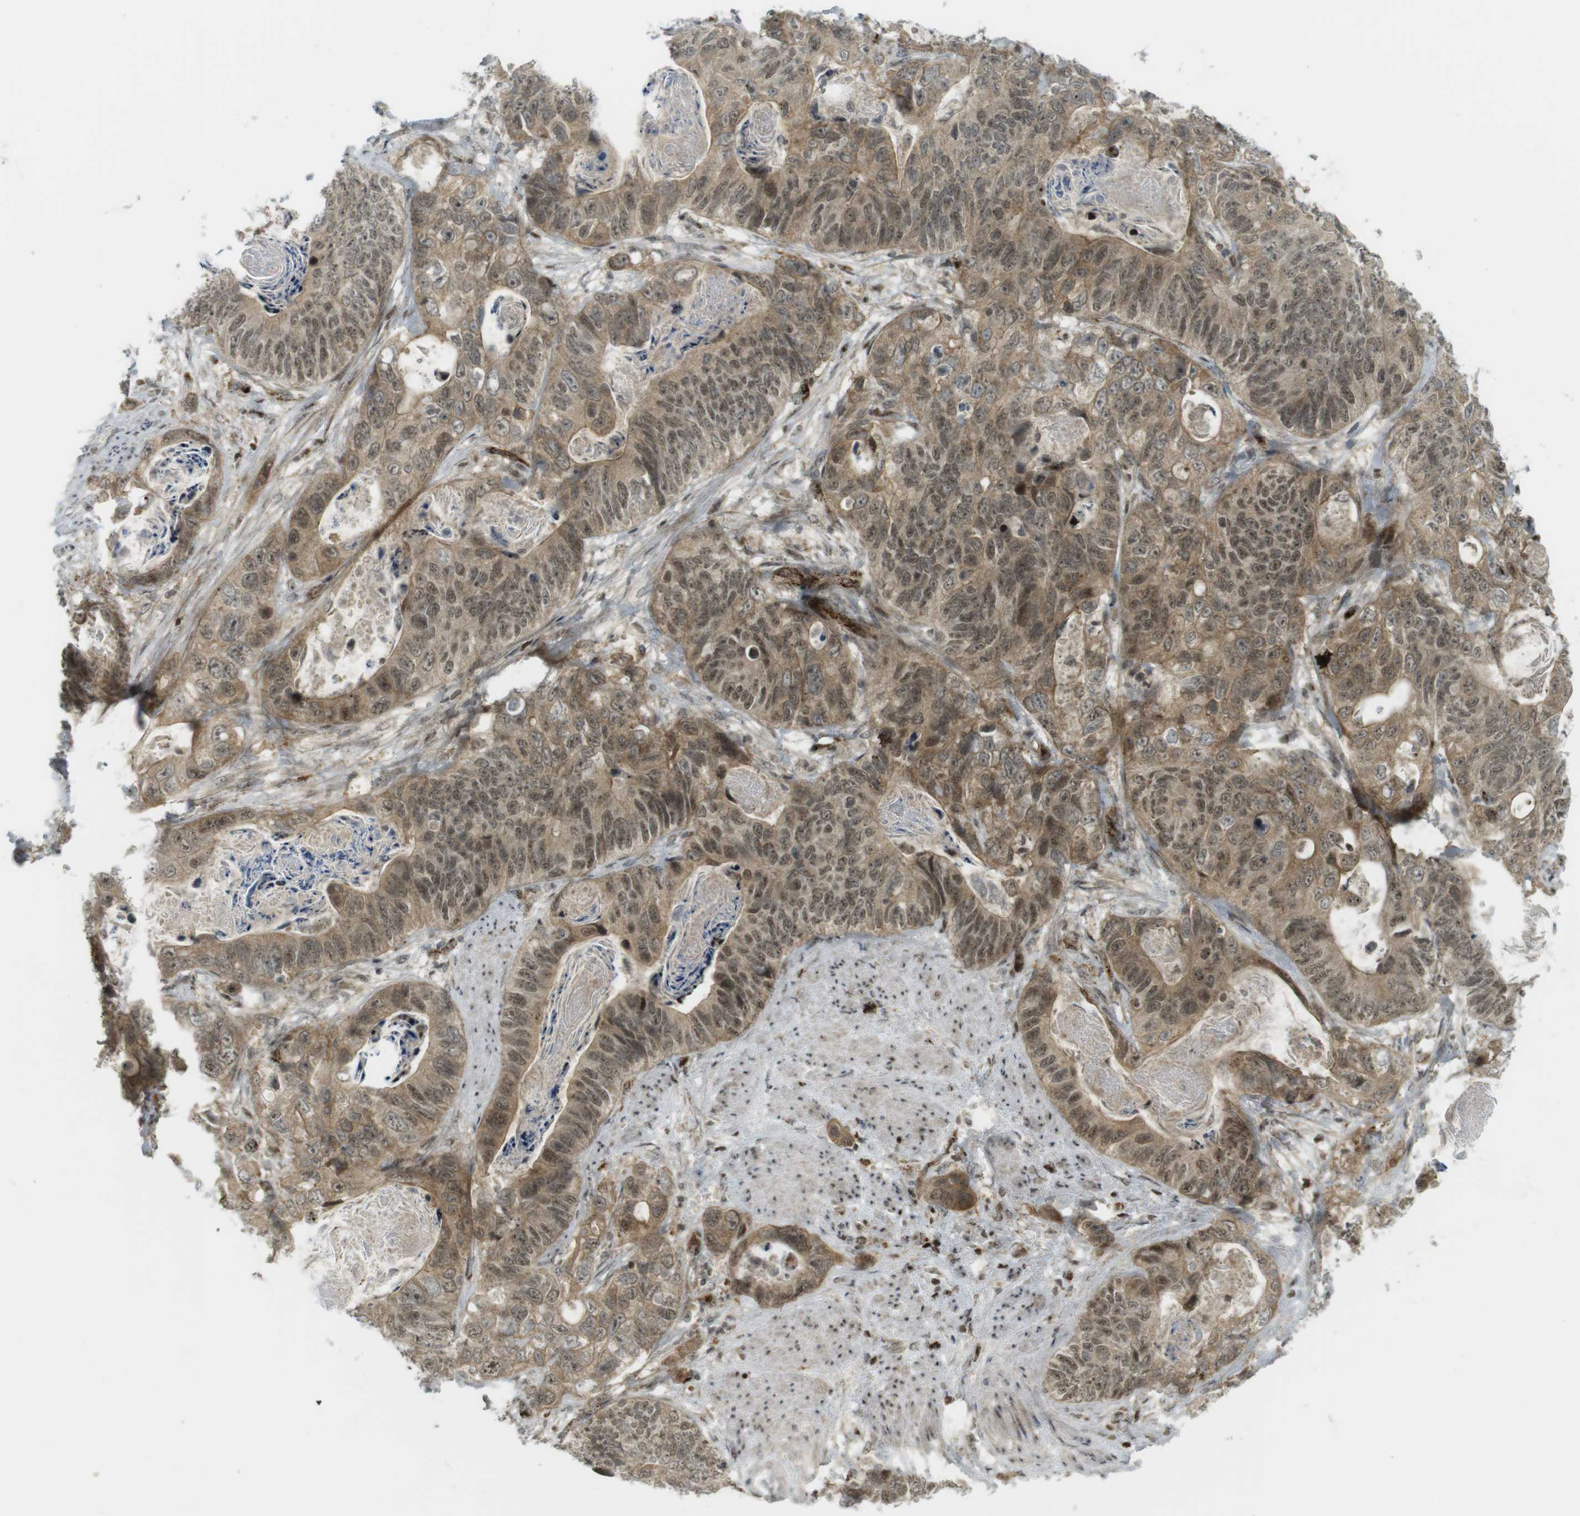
{"staining": {"intensity": "moderate", "quantity": ">75%", "location": "cytoplasmic/membranous,nuclear"}, "tissue": "stomach cancer", "cell_type": "Tumor cells", "image_type": "cancer", "snomed": [{"axis": "morphology", "description": "Adenocarcinoma, NOS"}, {"axis": "topography", "description": "Stomach"}], "caption": "This histopathology image displays immunohistochemistry staining of human stomach cancer (adenocarcinoma), with medium moderate cytoplasmic/membranous and nuclear expression in approximately >75% of tumor cells.", "gene": "PPP1R13B", "patient": {"sex": "female", "age": 89}}